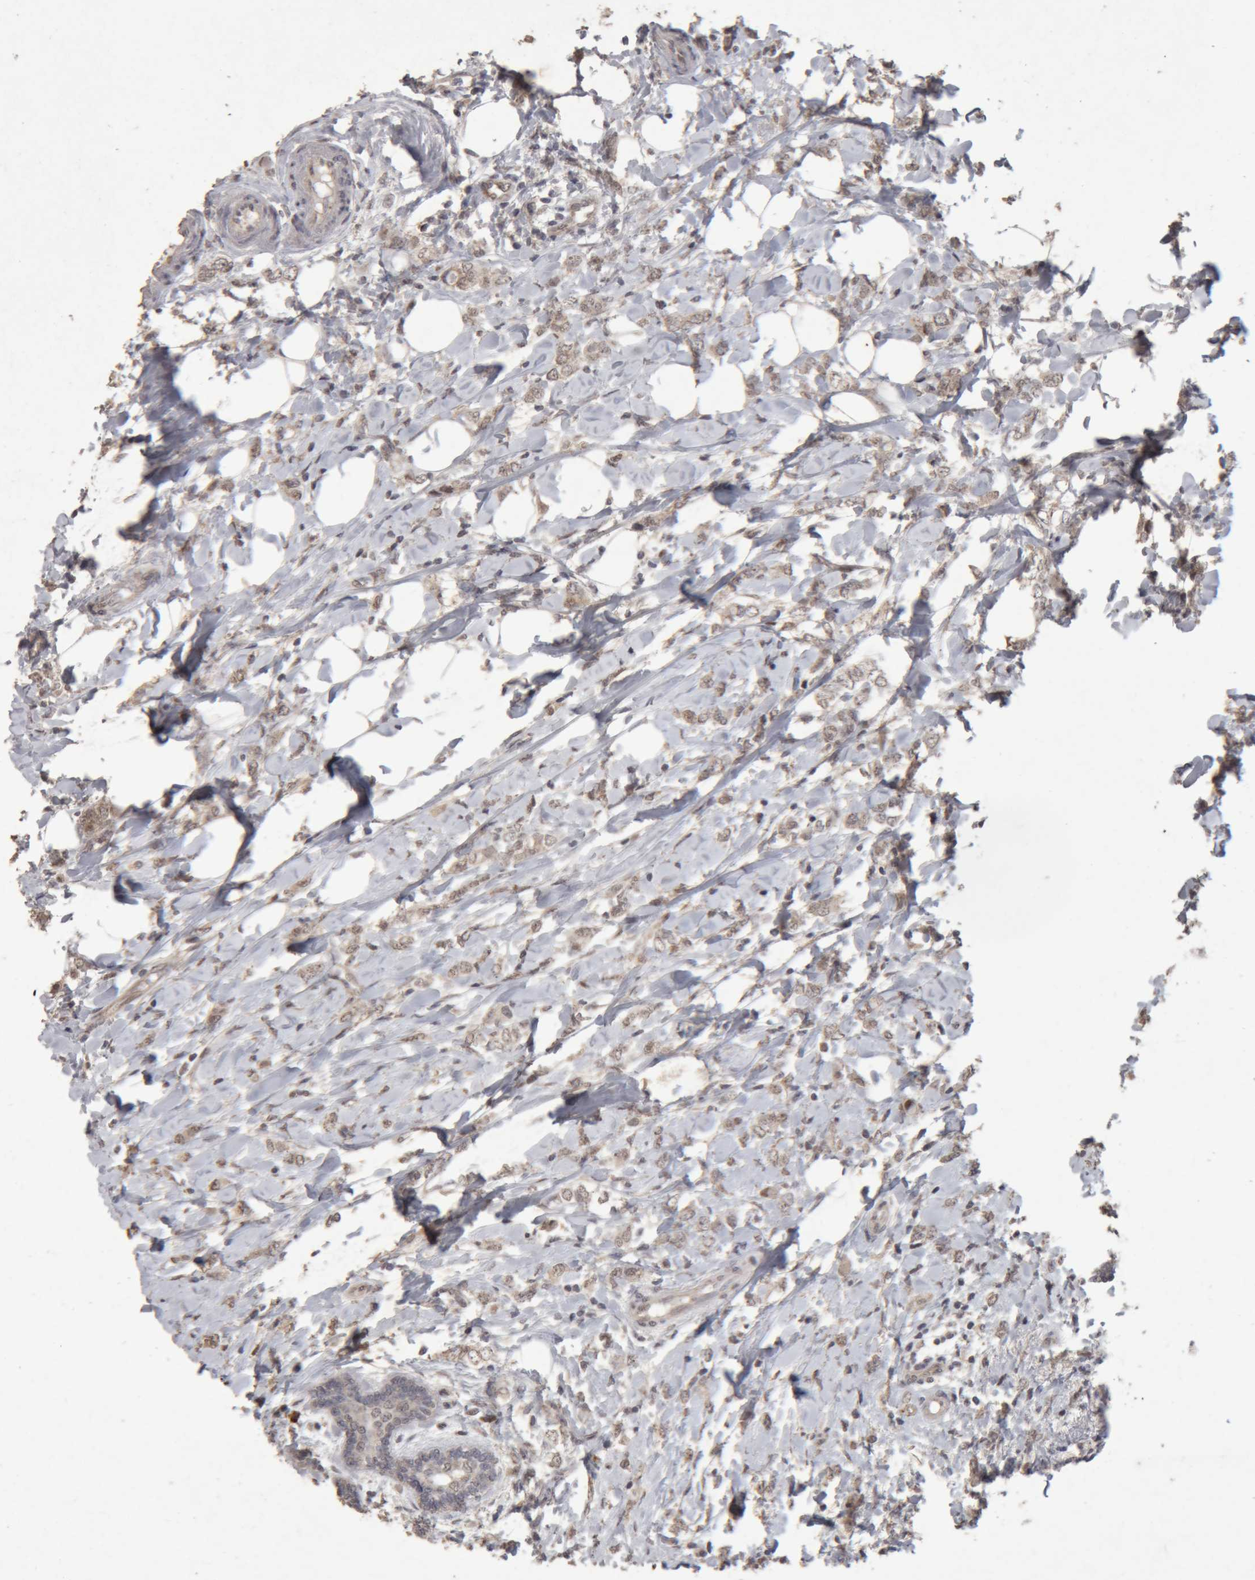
{"staining": {"intensity": "weak", "quantity": ">75%", "location": "cytoplasmic/membranous,nuclear"}, "tissue": "breast cancer", "cell_type": "Tumor cells", "image_type": "cancer", "snomed": [{"axis": "morphology", "description": "Normal tissue, NOS"}, {"axis": "morphology", "description": "Lobular carcinoma"}, {"axis": "topography", "description": "Breast"}], "caption": "Protein expression analysis of human breast lobular carcinoma reveals weak cytoplasmic/membranous and nuclear expression in approximately >75% of tumor cells.", "gene": "MEP1A", "patient": {"sex": "female", "age": 47}}